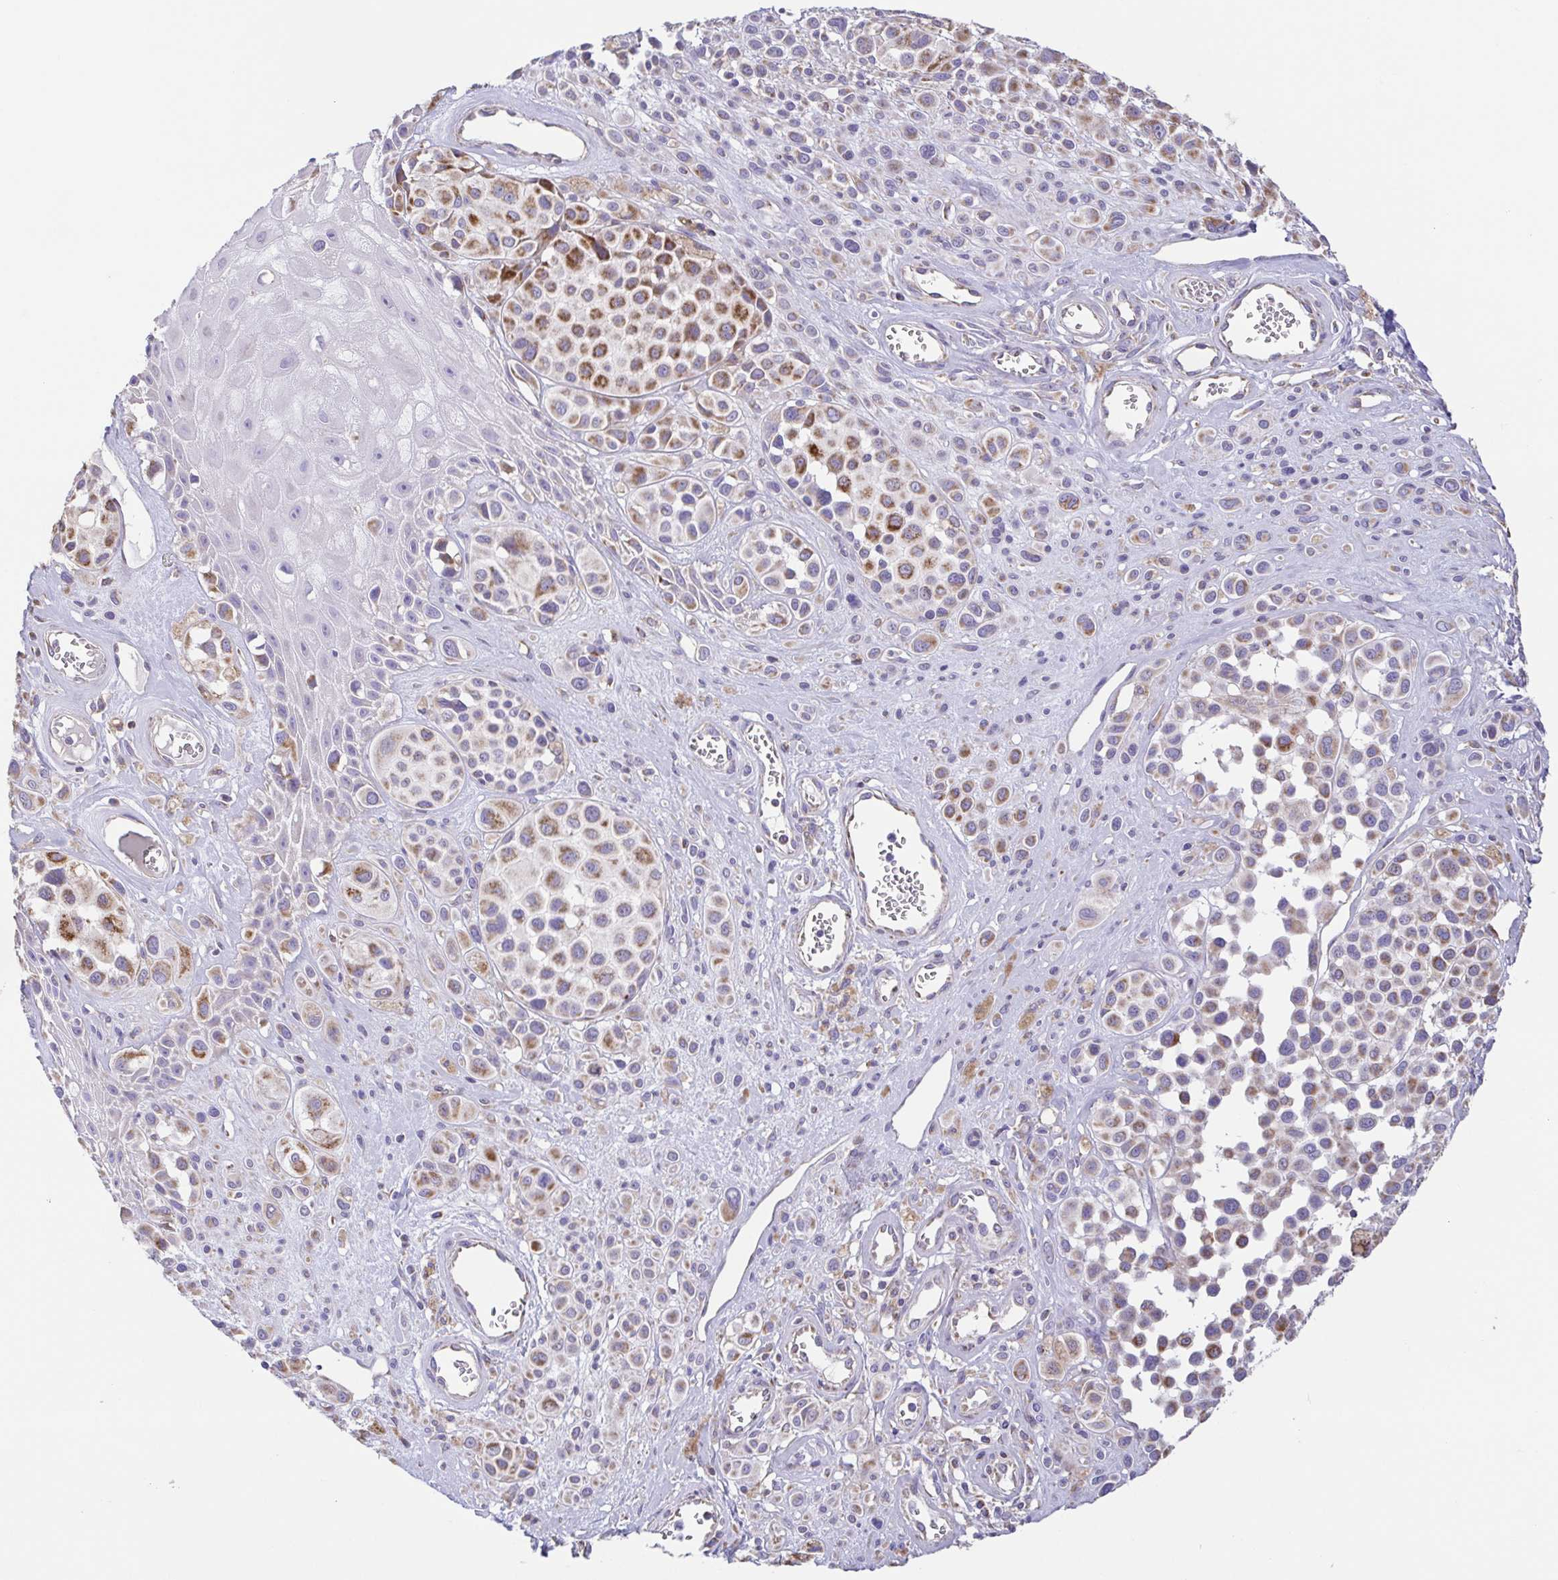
{"staining": {"intensity": "moderate", "quantity": ">75%", "location": "cytoplasmic/membranous"}, "tissue": "melanoma", "cell_type": "Tumor cells", "image_type": "cancer", "snomed": [{"axis": "morphology", "description": "Malignant melanoma, NOS"}, {"axis": "topography", "description": "Skin"}], "caption": "Protein staining shows moderate cytoplasmic/membranous expression in about >75% of tumor cells in malignant melanoma. Nuclei are stained in blue.", "gene": "GINM1", "patient": {"sex": "male", "age": 77}}